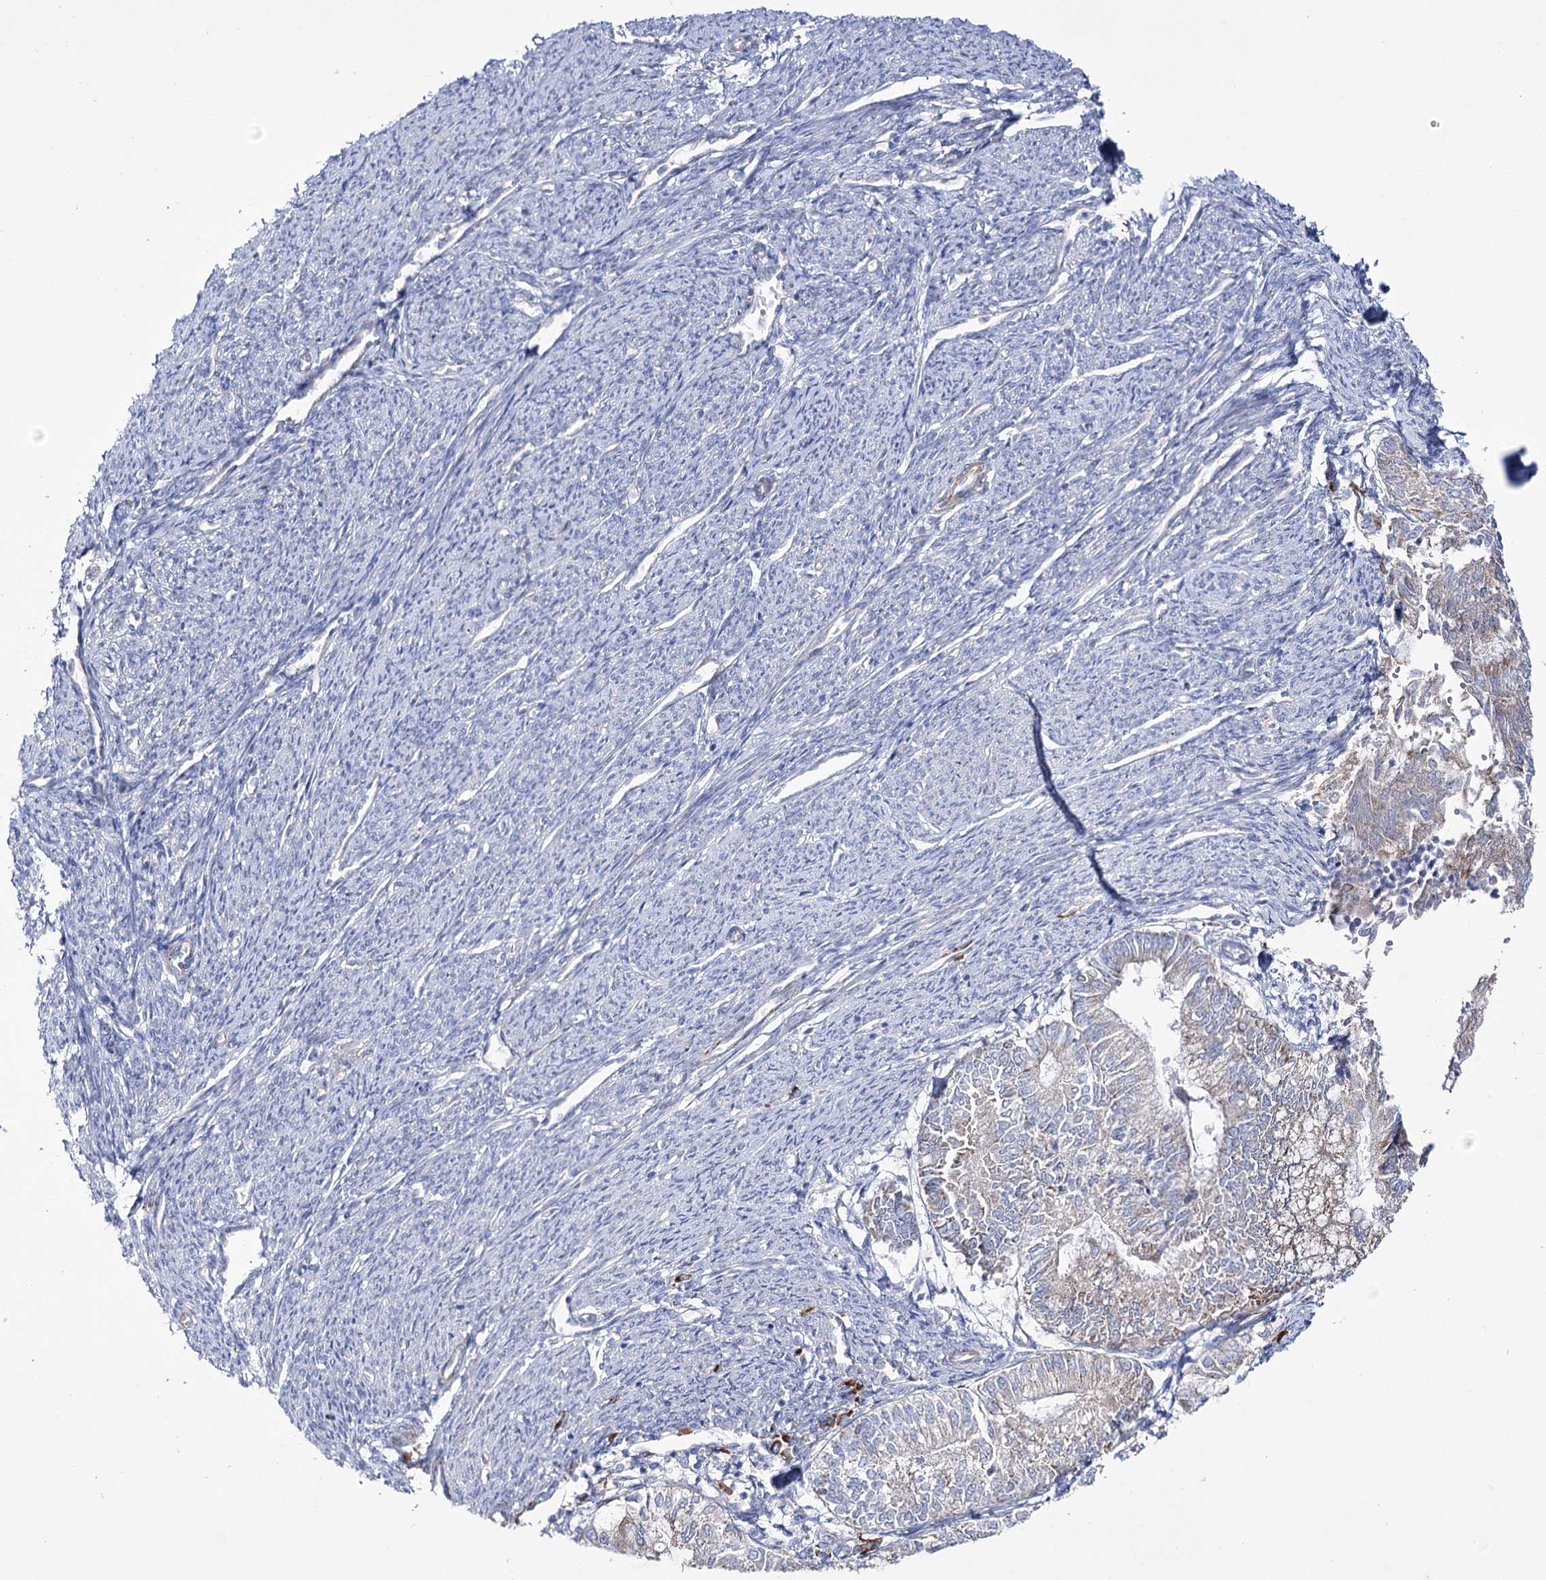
{"staining": {"intensity": "weak", "quantity": "<25%", "location": "cytoplasmic/membranous"}, "tissue": "smooth muscle", "cell_type": "Smooth muscle cells", "image_type": "normal", "snomed": [{"axis": "morphology", "description": "Normal tissue, NOS"}, {"axis": "topography", "description": "Smooth muscle"}, {"axis": "topography", "description": "Uterus"}], "caption": "There is no significant expression in smooth muscle cells of smooth muscle. The staining was performed using DAB to visualize the protein expression in brown, while the nuclei were stained in blue with hematoxylin (Magnification: 20x).", "gene": "METTL5", "patient": {"sex": "female", "age": 59}}